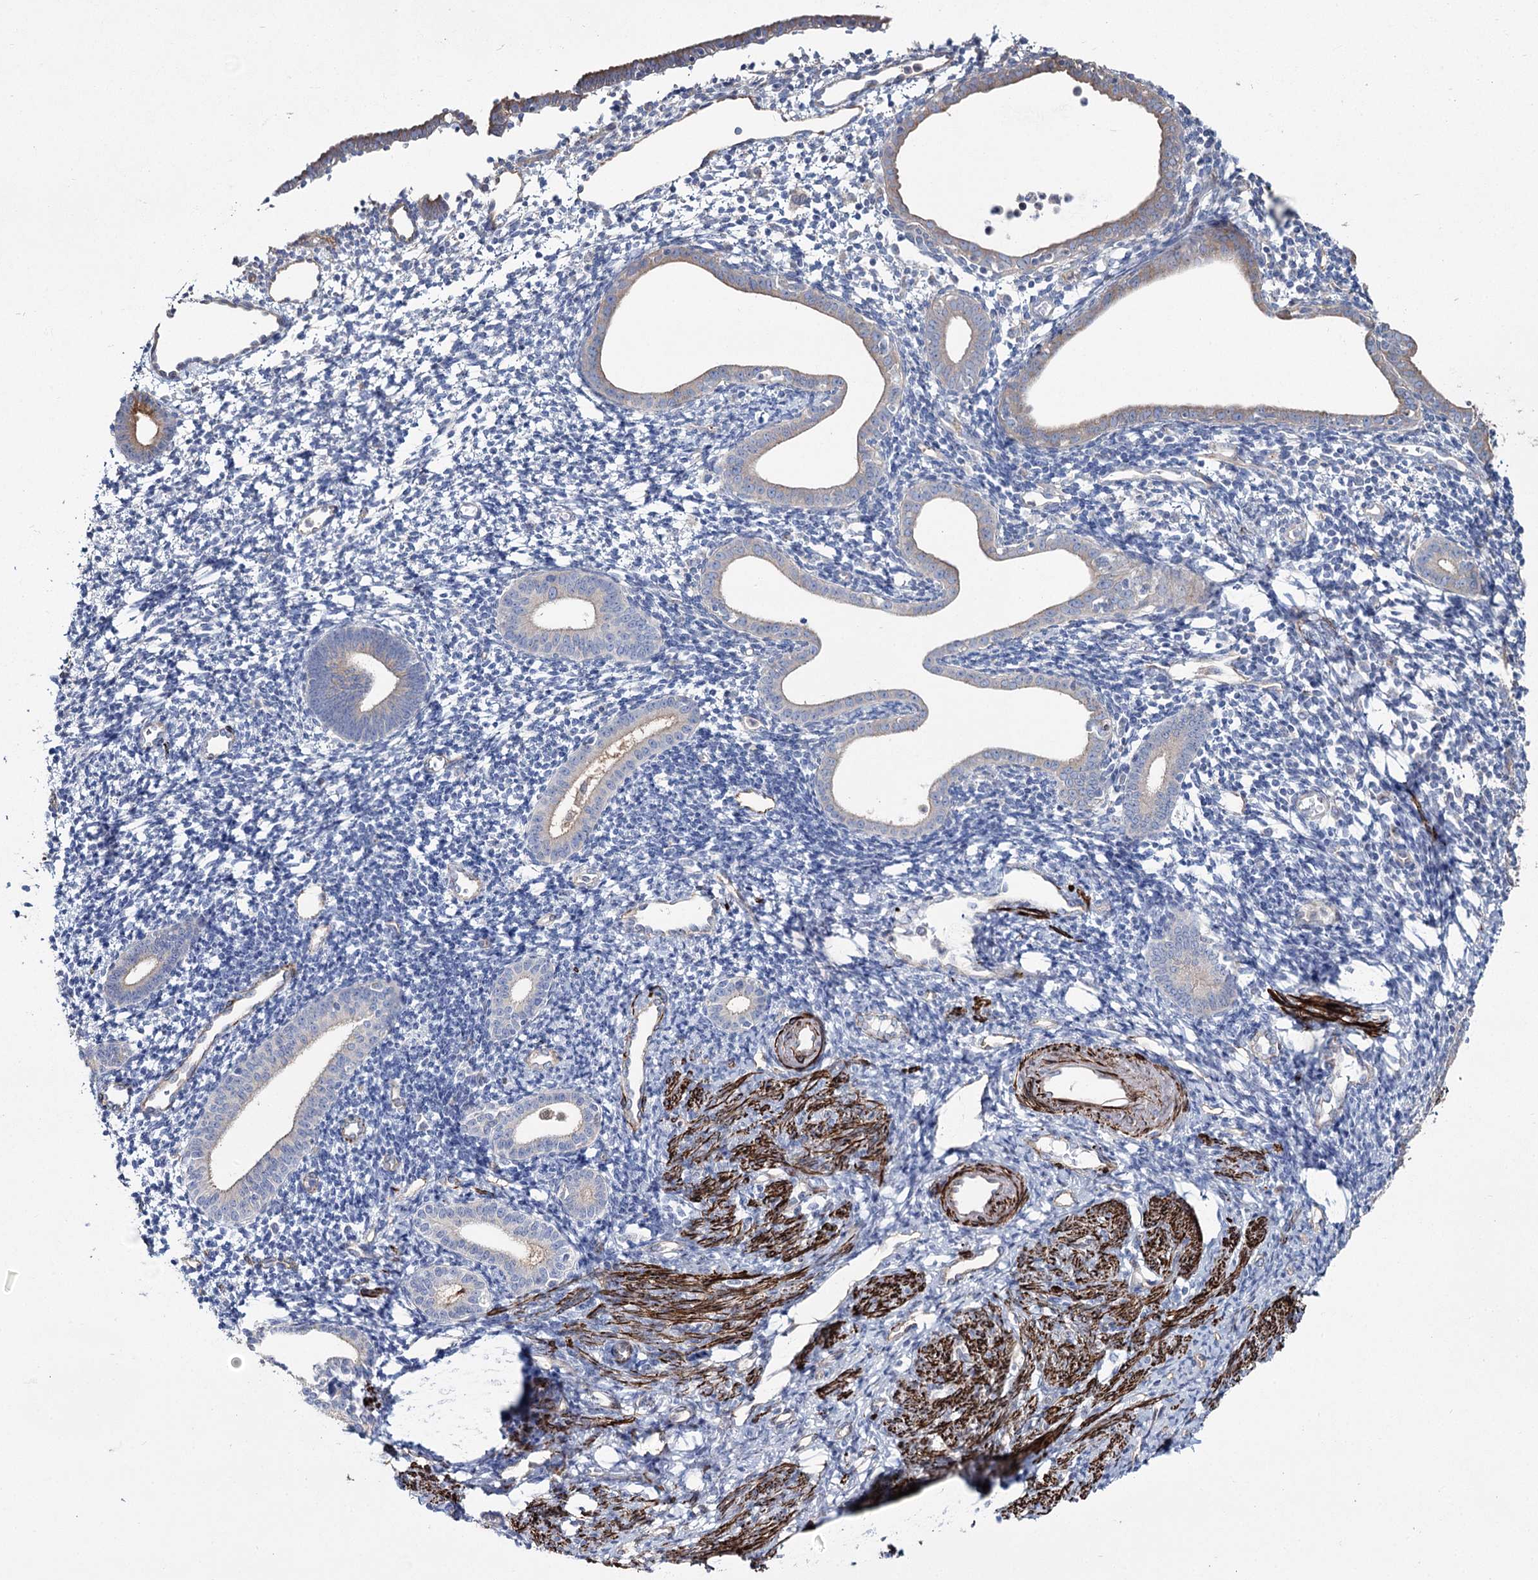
{"staining": {"intensity": "negative", "quantity": "none", "location": "none"}, "tissue": "endometrium", "cell_type": "Cells in endometrial stroma", "image_type": "normal", "snomed": [{"axis": "morphology", "description": "Normal tissue, NOS"}, {"axis": "topography", "description": "Endometrium"}], "caption": "Normal endometrium was stained to show a protein in brown. There is no significant positivity in cells in endometrial stroma. (Brightfield microscopy of DAB (3,3'-diaminobenzidine) immunohistochemistry at high magnification).", "gene": "SUMF1", "patient": {"sex": "female", "age": 56}}